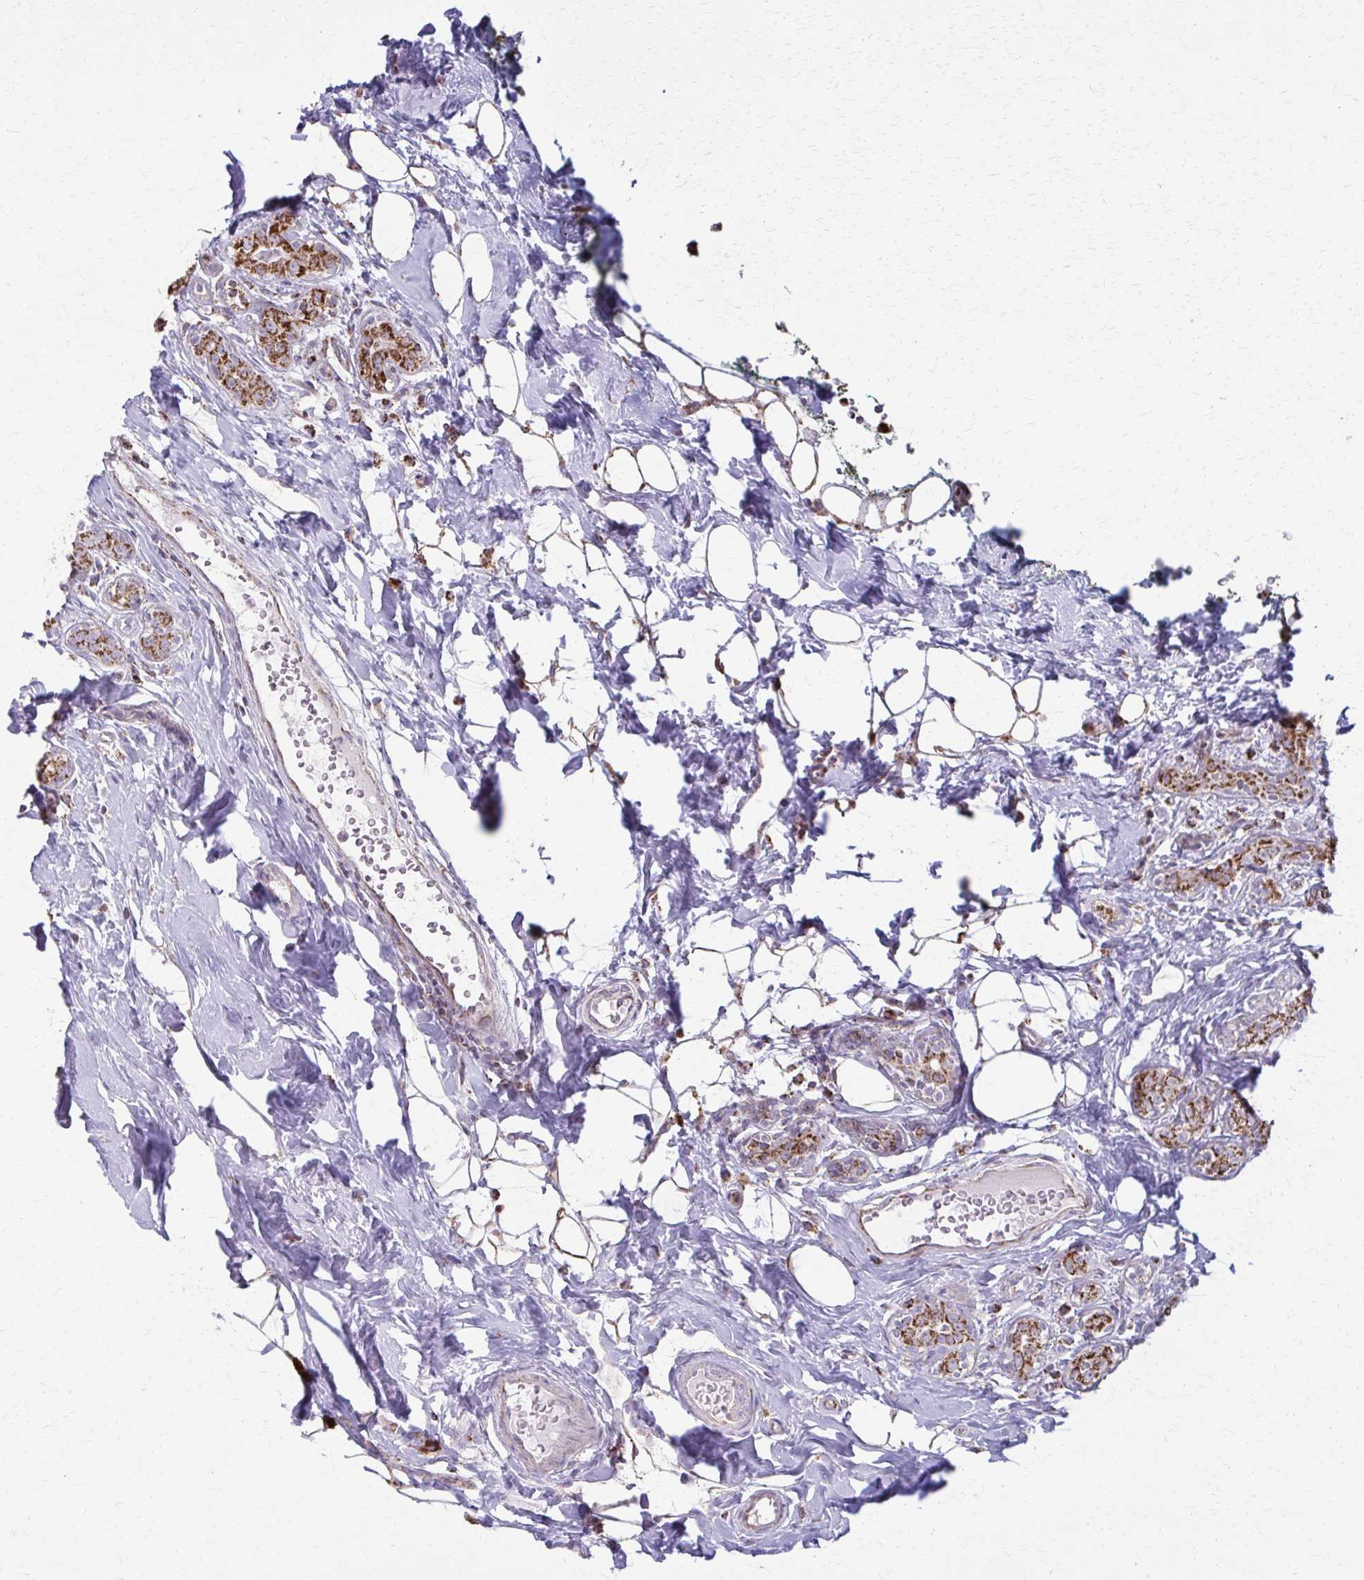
{"staining": {"intensity": "strong", "quantity": ">75%", "location": "cytoplasmic/membranous"}, "tissue": "breast cancer", "cell_type": "Tumor cells", "image_type": "cancer", "snomed": [{"axis": "morphology", "description": "Duct carcinoma"}, {"axis": "topography", "description": "Breast"}], "caption": "Human breast cancer stained with a brown dye reveals strong cytoplasmic/membranous positive expression in about >75% of tumor cells.", "gene": "TVP23A", "patient": {"sex": "female", "age": 43}}